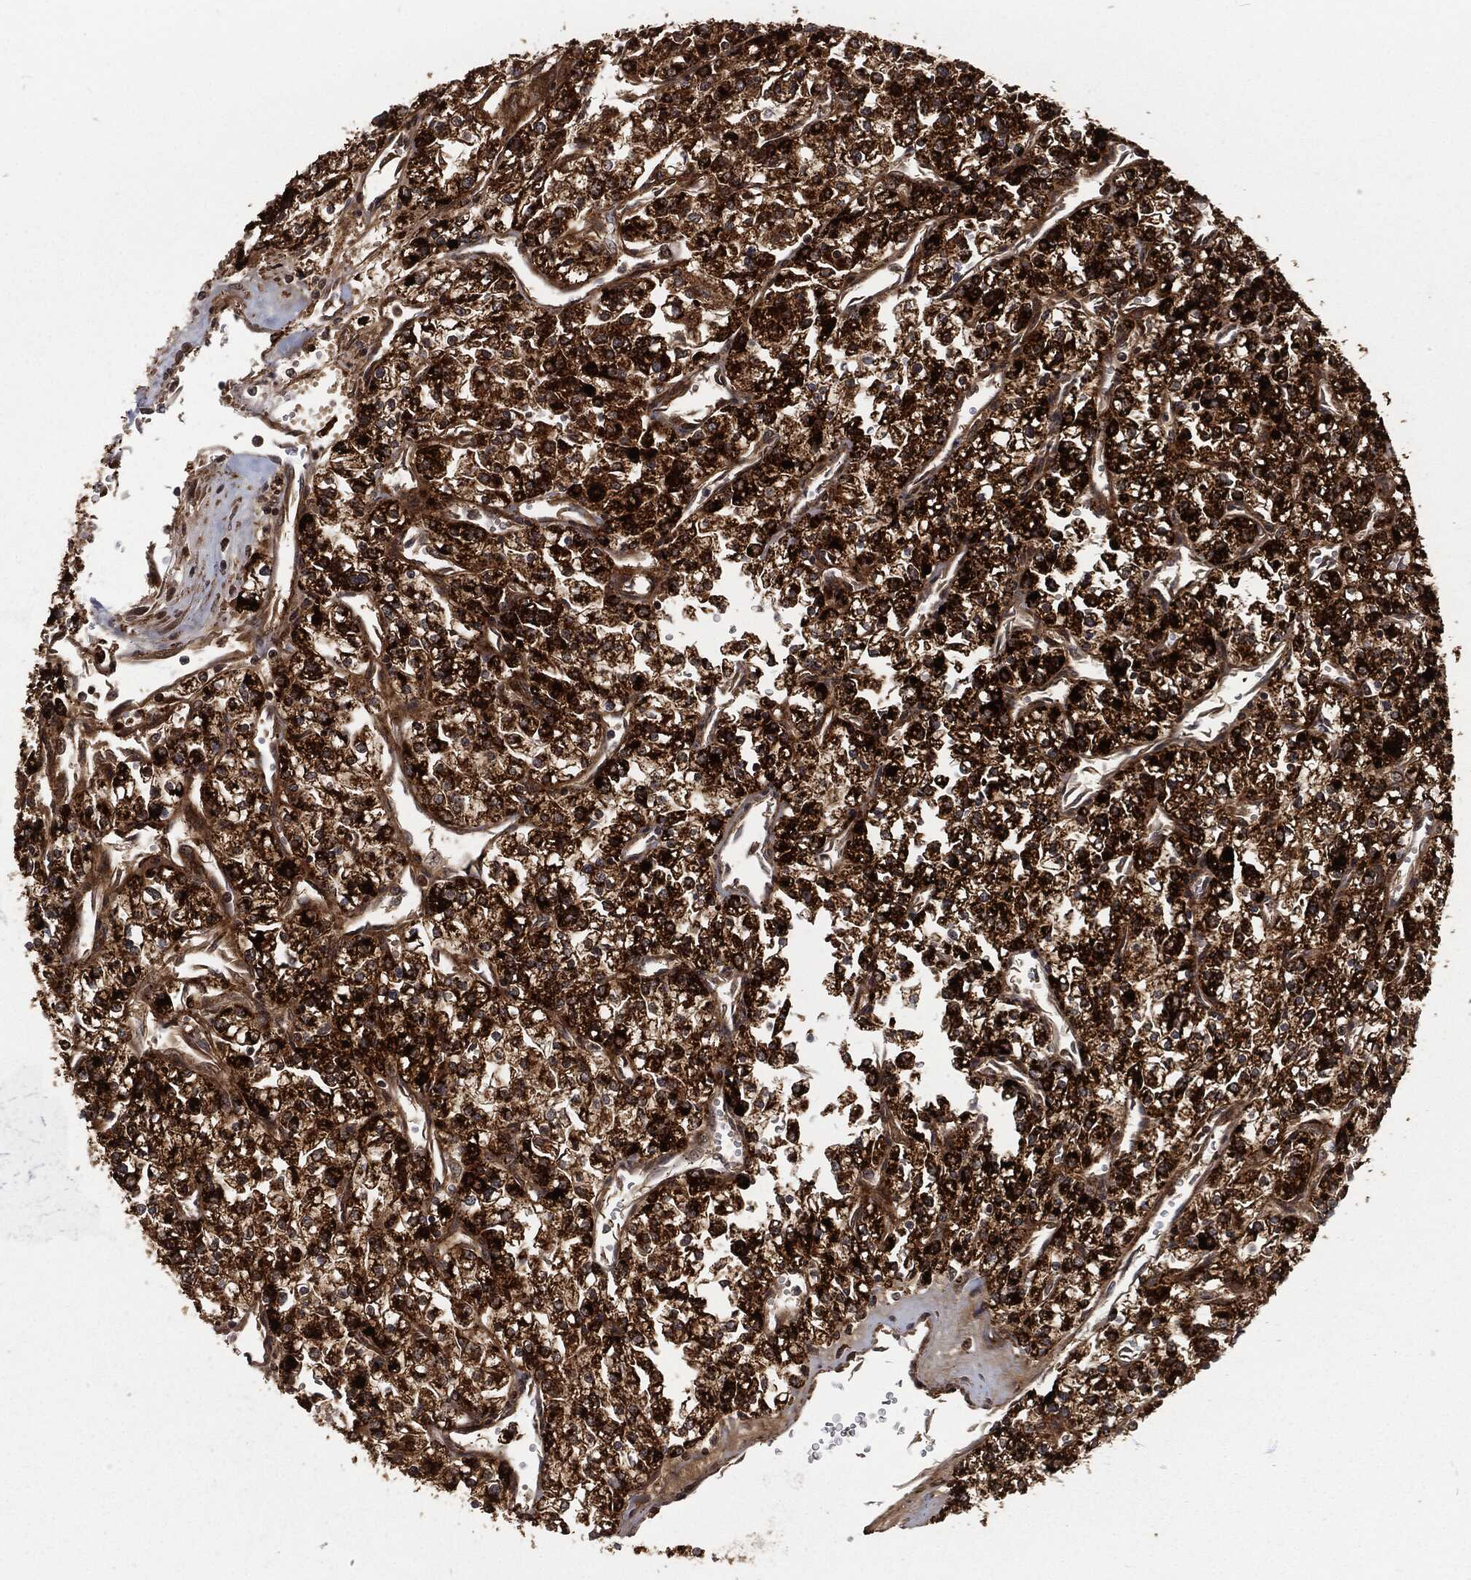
{"staining": {"intensity": "strong", "quantity": ">75%", "location": "cytoplasmic/membranous"}, "tissue": "renal cancer", "cell_type": "Tumor cells", "image_type": "cancer", "snomed": [{"axis": "morphology", "description": "Adenocarcinoma, NOS"}, {"axis": "topography", "description": "Kidney"}], "caption": "Human renal adenocarcinoma stained with a brown dye exhibits strong cytoplasmic/membranous positive expression in about >75% of tumor cells.", "gene": "RFTN1", "patient": {"sex": "male", "age": 80}}